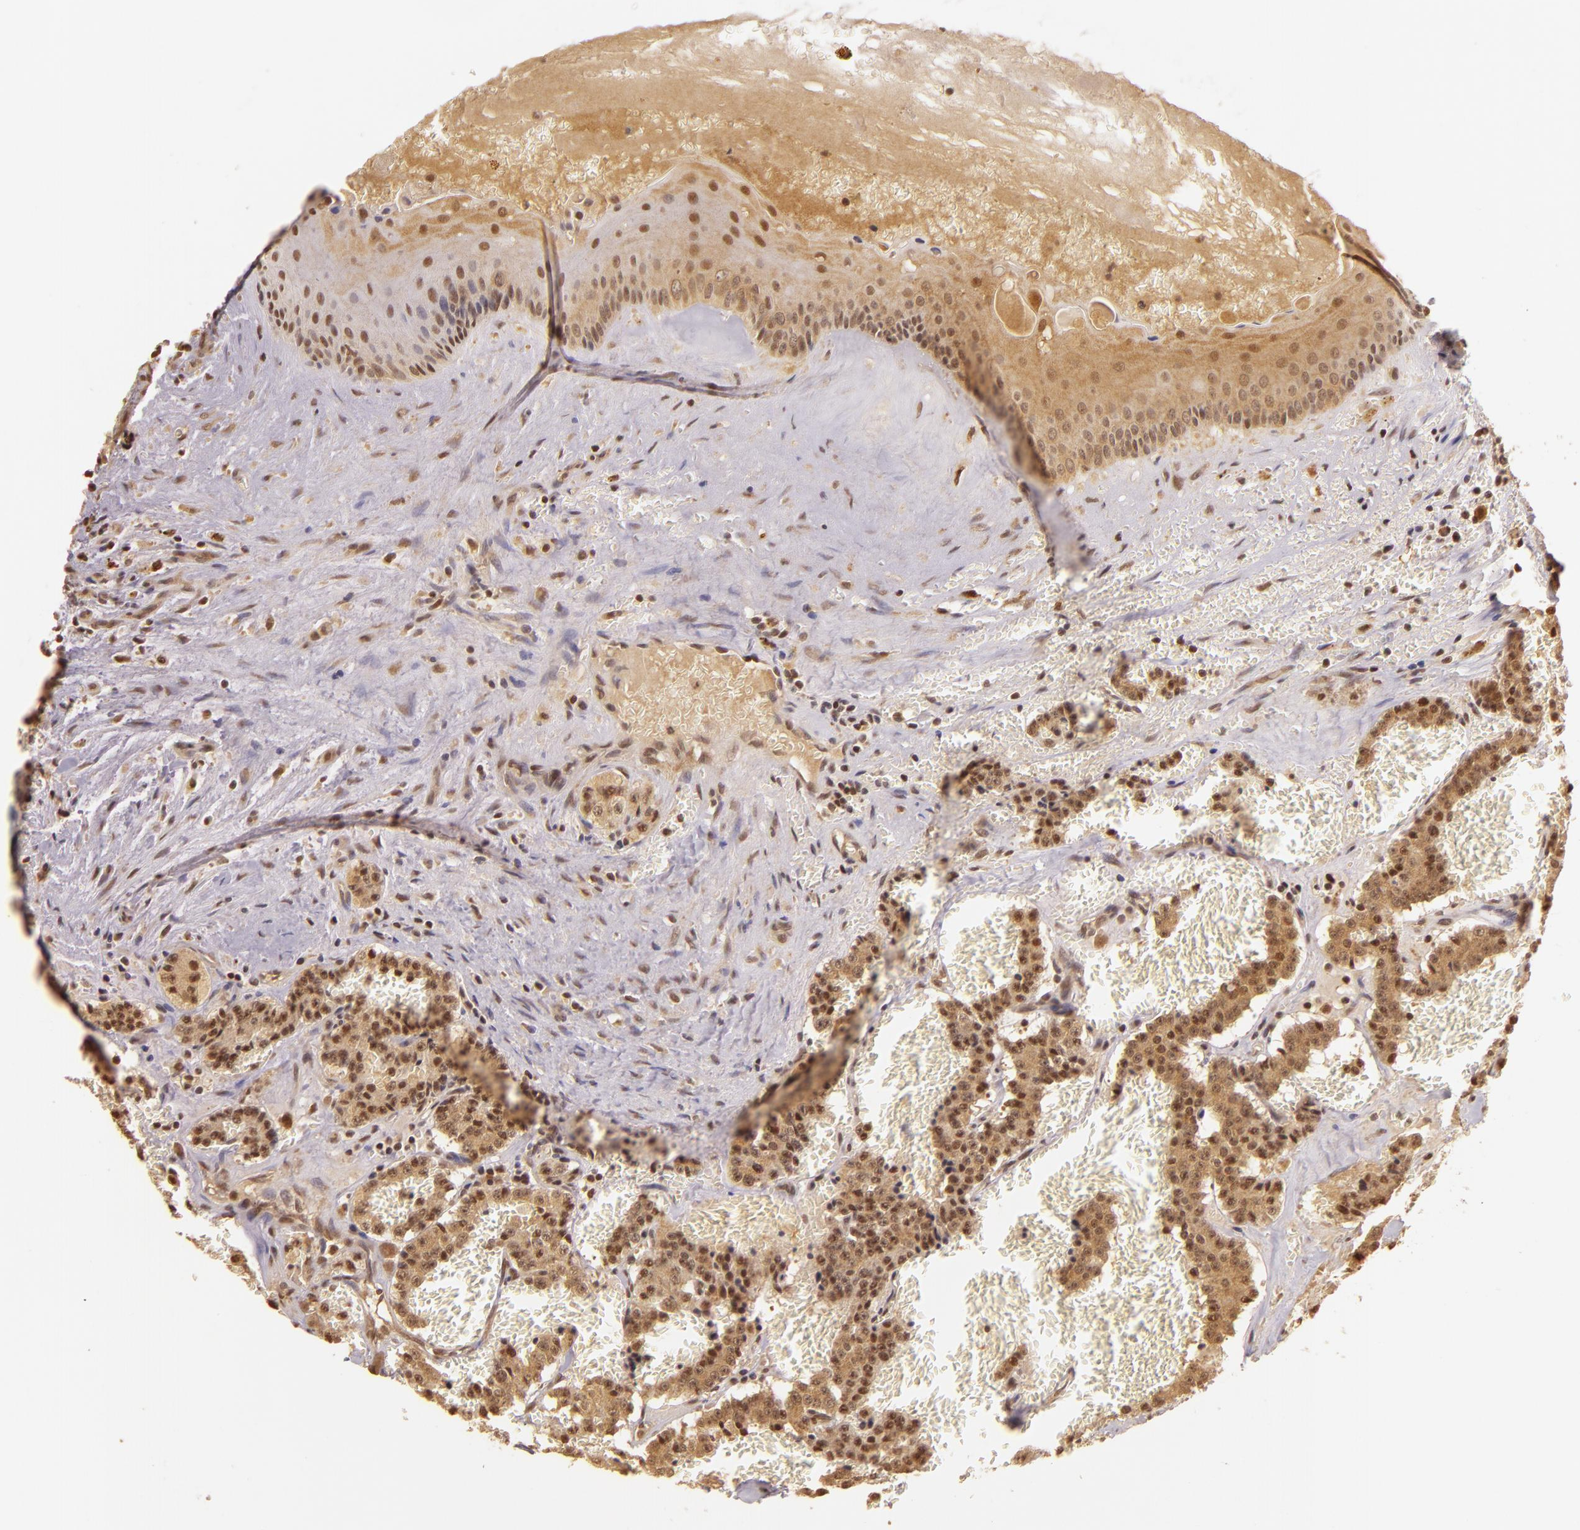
{"staining": {"intensity": "moderate", "quantity": ">75%", "location": "cytoplasmic/membranous,nuclear"}, "tissue": "carcinoid", "cell_type": "Tumor cells", "image_type": "cancer", "snomed": [{"axis": "morphology", "description": "Carcinoid, malignant, NOS"}, {"axis": "topography", "description": "Bronchus"}], "caption": "Immunohistochemistry (IHC) image of neoplastic tissue: carcinoid stained using immunohistochemistry reveals medium levels of moderate protein expression localized specifically in the cytoplasmic/membranous and nuclear of tumor cells, appearing as a cytoplasmic/membranous and nuclear brown color.", "gene": "TXNRD2", "patient": {"sex": "male", "age": 55}}